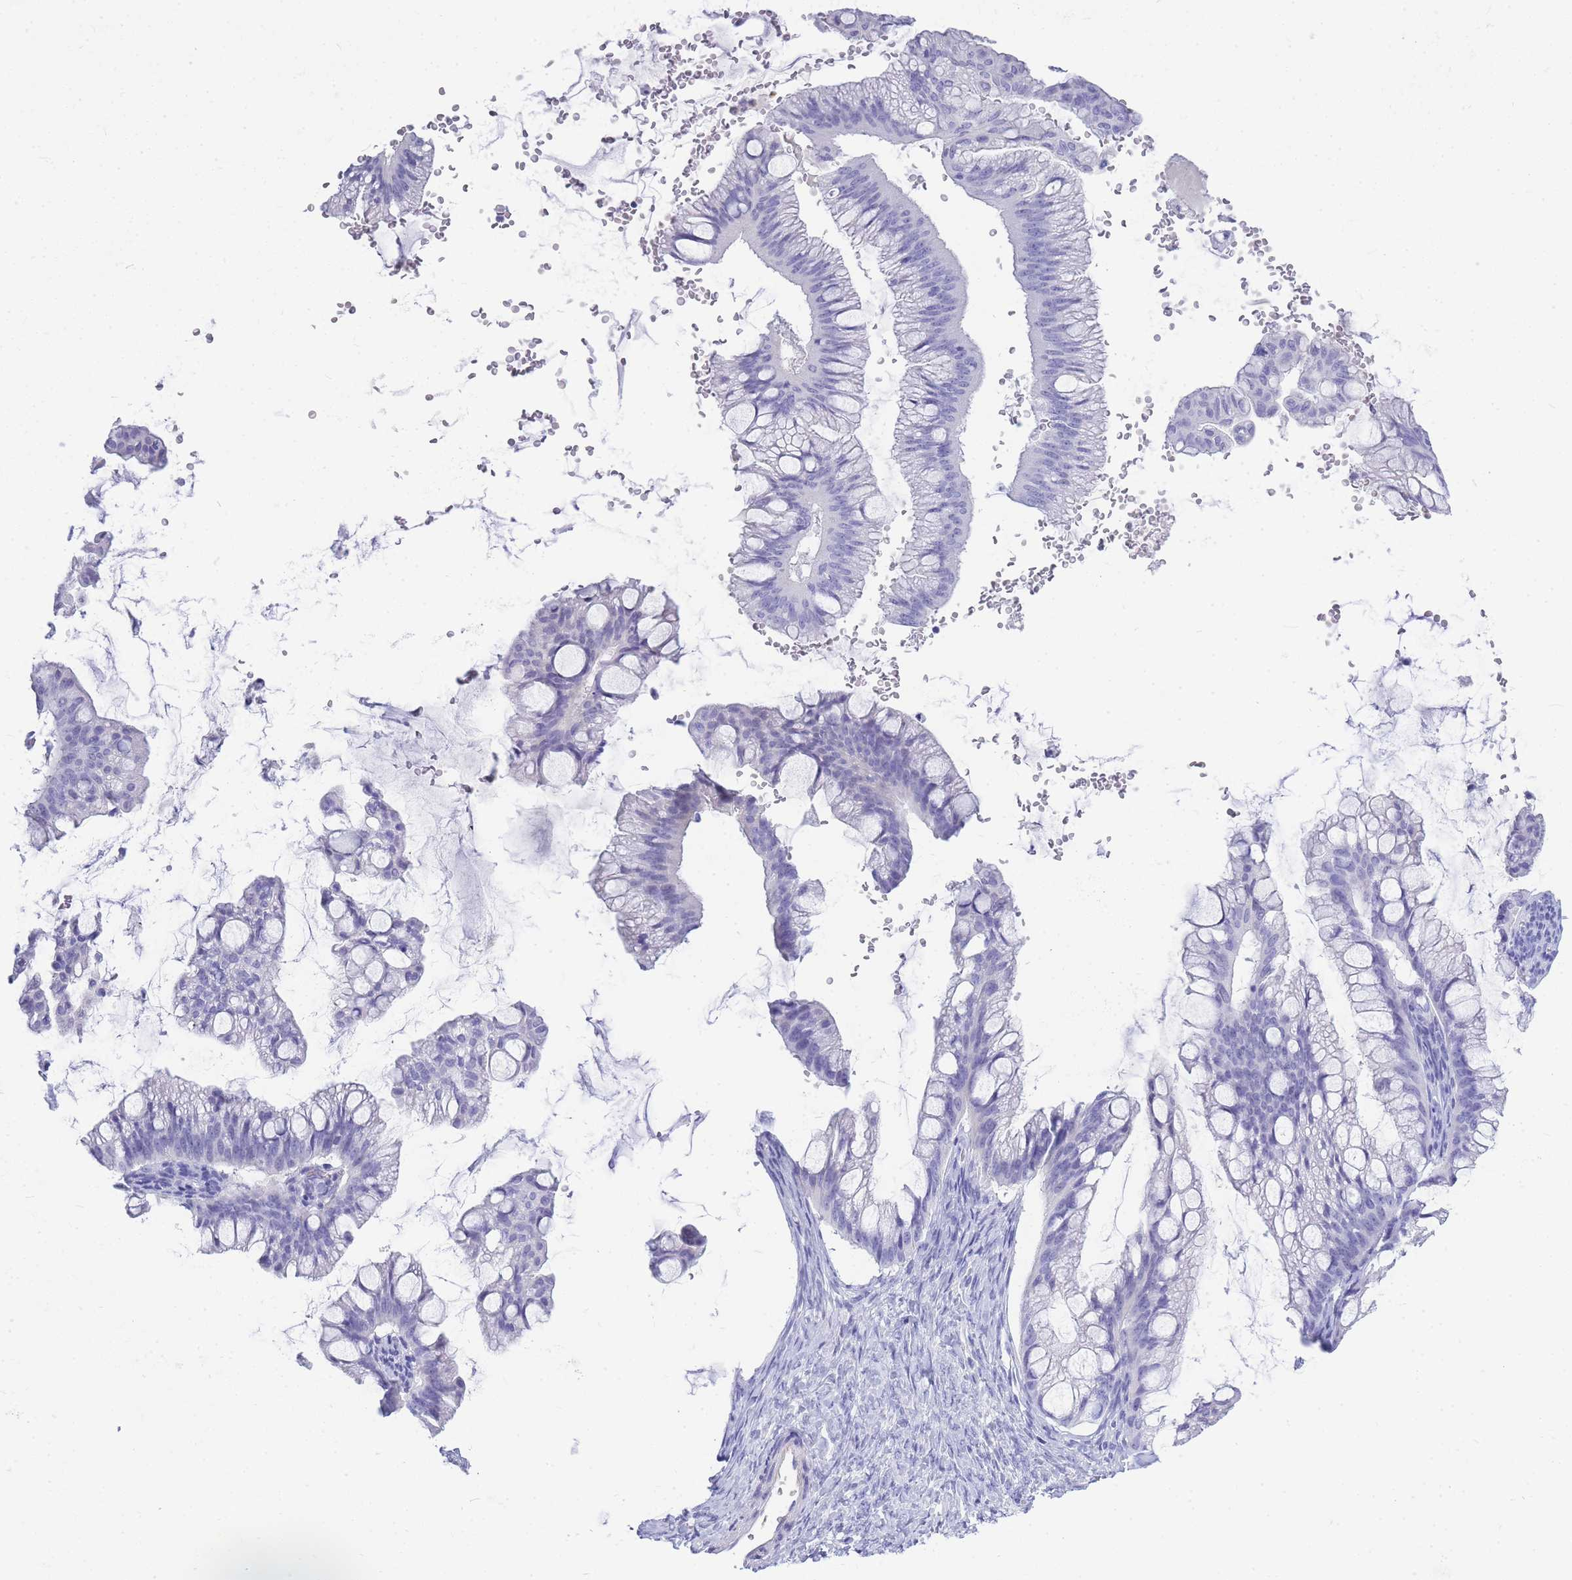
{"staining": {"intensity": "negative", "quantity": "none", "location": "none"}, "tissue": "ovarian cancer", "cell_type": "Tumor cells", "image_type": "cancer", "snomed": [{"axis": "morphology", "description": "Cystadenocarcinoma, mucinous, NOS"}, {"axis": "topography", "description": "Ovary"}], "caption": "This micrograph is of ovarian cancer (mucinous cystadenocarcinoma) stained with IHC to label a protein in brown with the nuclei are counter-stained blue. There is no expression in tumor cells. (Brightfield microscopy of DAB (3,3'-diaminobenzidine) IHC at high magnification).", "gene": "ZFP62", "patient": {"sex": "female", "age": 73}}